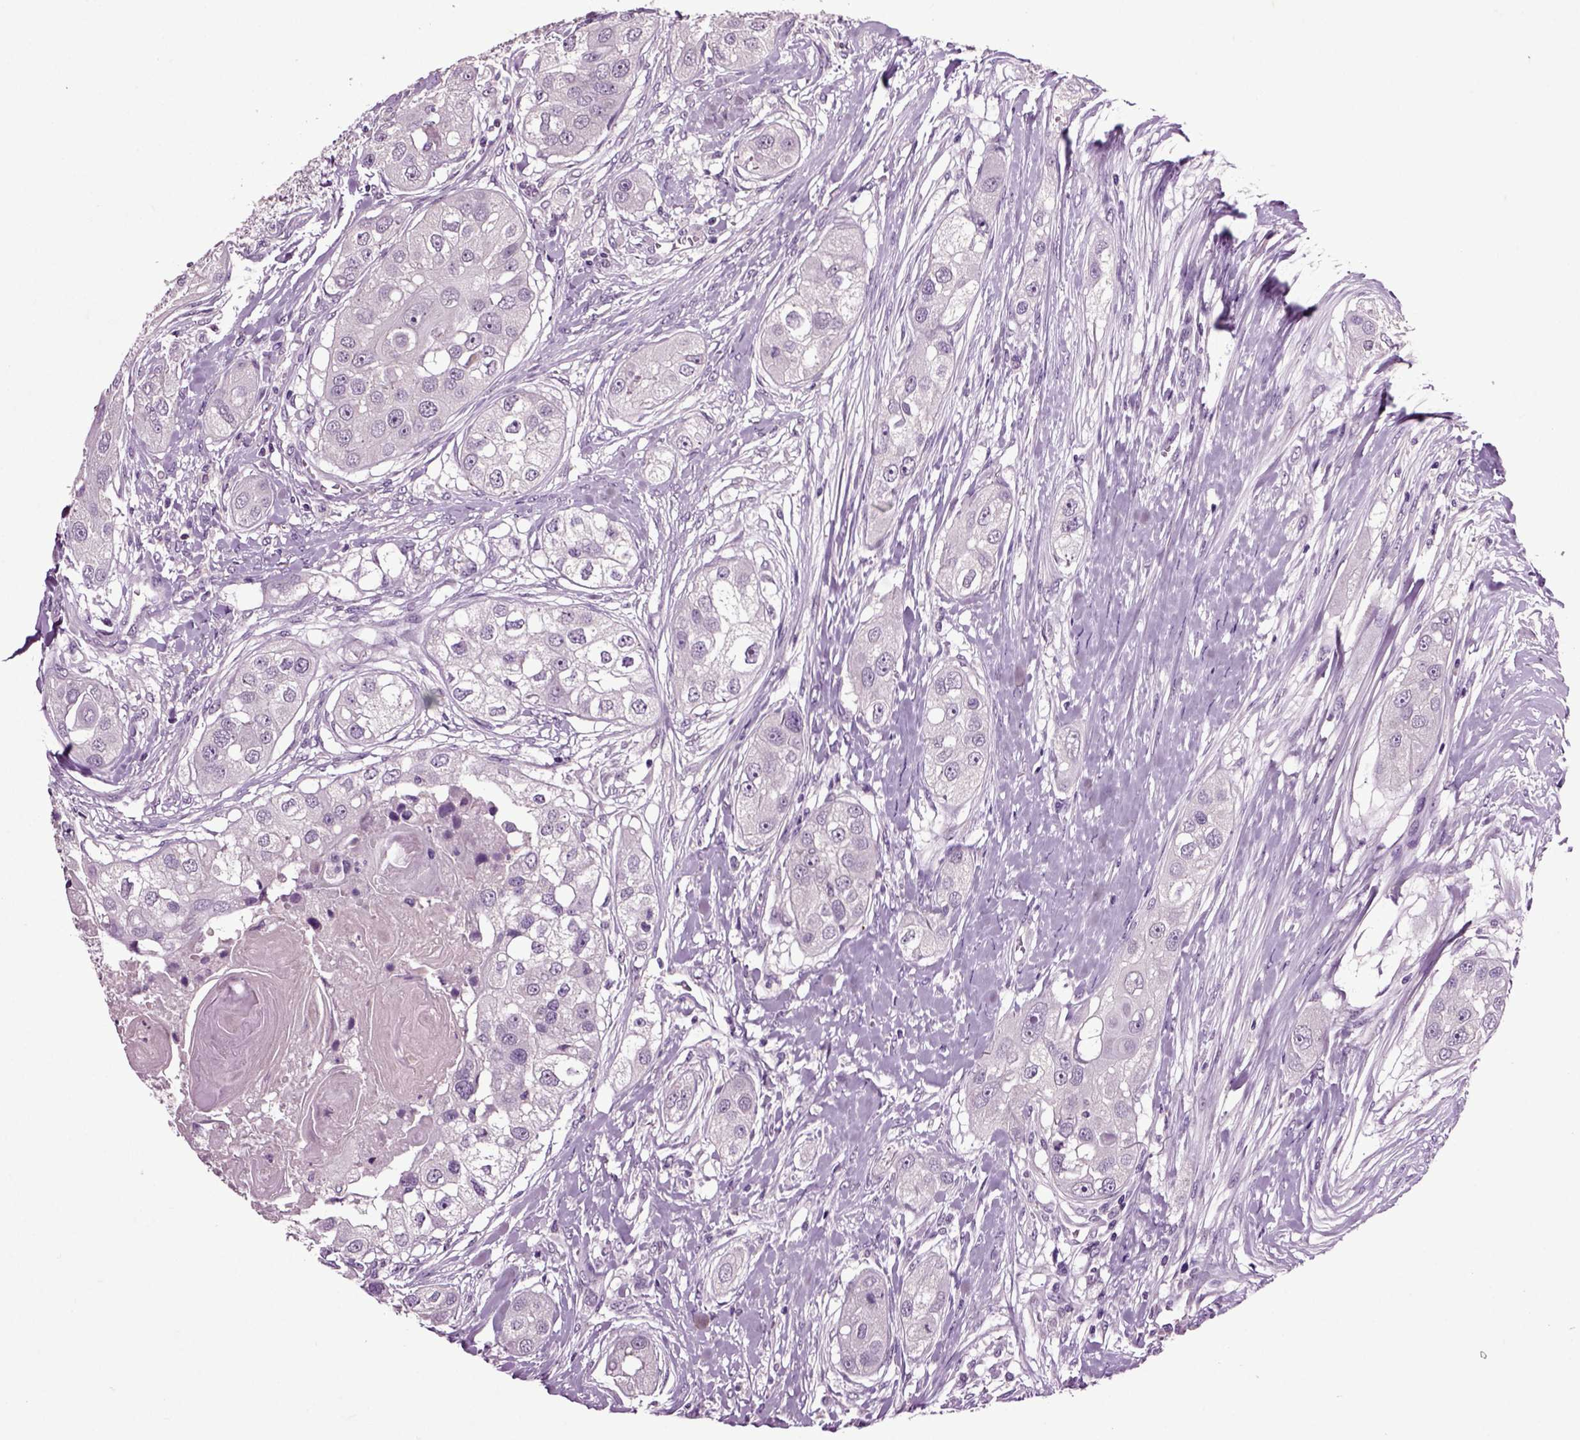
{"staining": {"intensity": "negative", "quantity": "none", "location": "none"}, "tissue": "head and neck cancer", "cell_type": "Tumor cells", "image_type": "cancer", "snomed": [{"axis": "morphology", "description": "Normal tissue, NOS"}, {"axis": "morphology", "description": "Squamous cell carcinoma, NOS"}, {"axis": "topography", "description": "Skeletal muscle"}, {"axis": "topography", "description": "Head-Neck"}], "caption": "Immunohistochemistry of human squamous cell carcinoma (head and neck) exhibits no staining in tumor cells.", "gene": "CRHR1", "patient": {"sex": "male", "age": 51}}